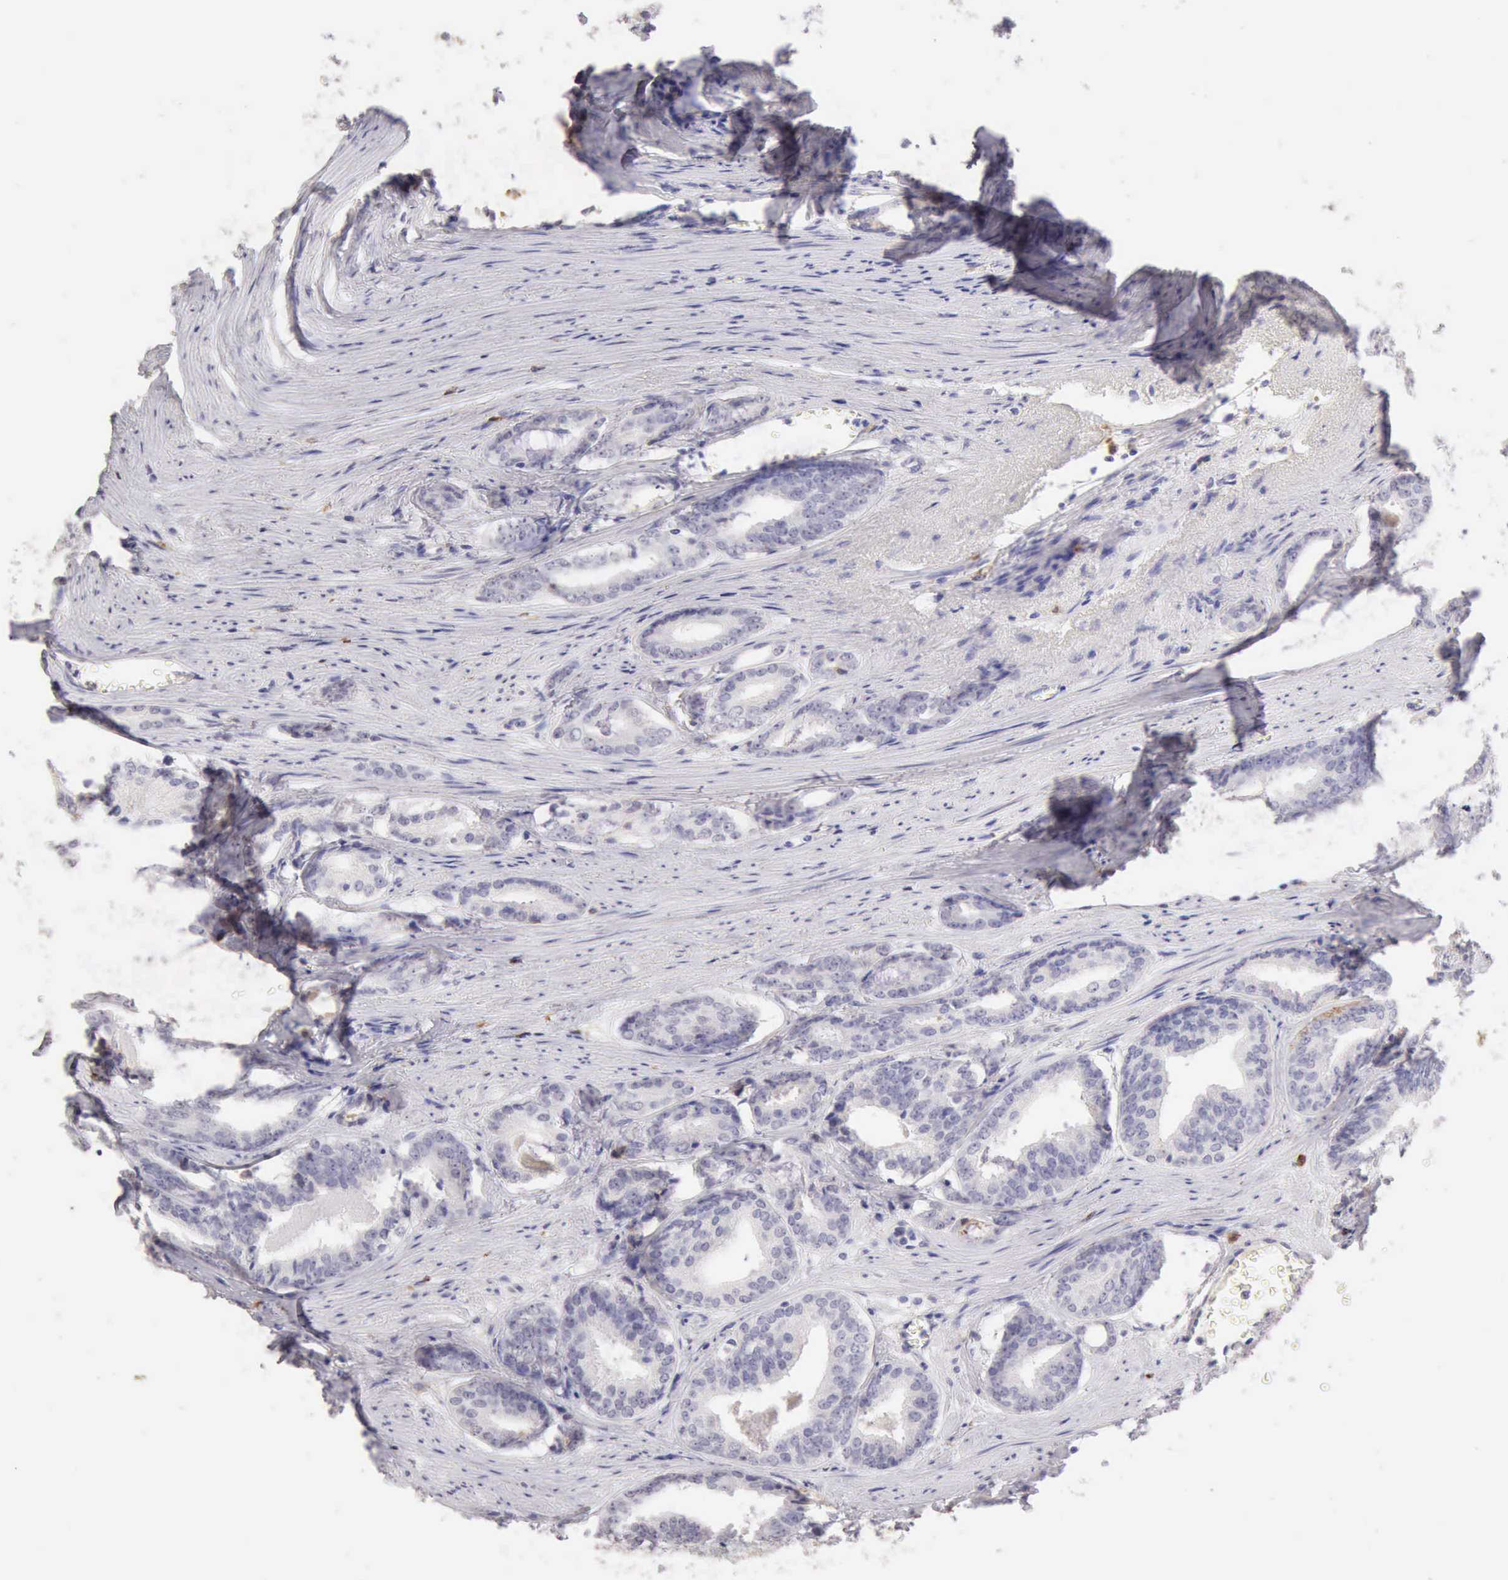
{"staining": {"intensity": "negative", "quantity": "none", "location": "none"}, "tissue": "prostate cancer", "cell_type": "Tumor cells", "image_type": "cancer", "snomed": [{"axis": "morphology", "description": "Adenocarcinoma, Medium grade"}, {"axis": "topography", "description": "Prostate"}], "caption": "An immunohistochemistry (IHC) photomicrograph of medium-grade adenocarcinoma (prostate) is shown. There is no staining in tumor cells of medium-grade adenocarcinoma (prostate).", "gene": "RNASE1", "patient": {"sex": "male", "age": 79}}